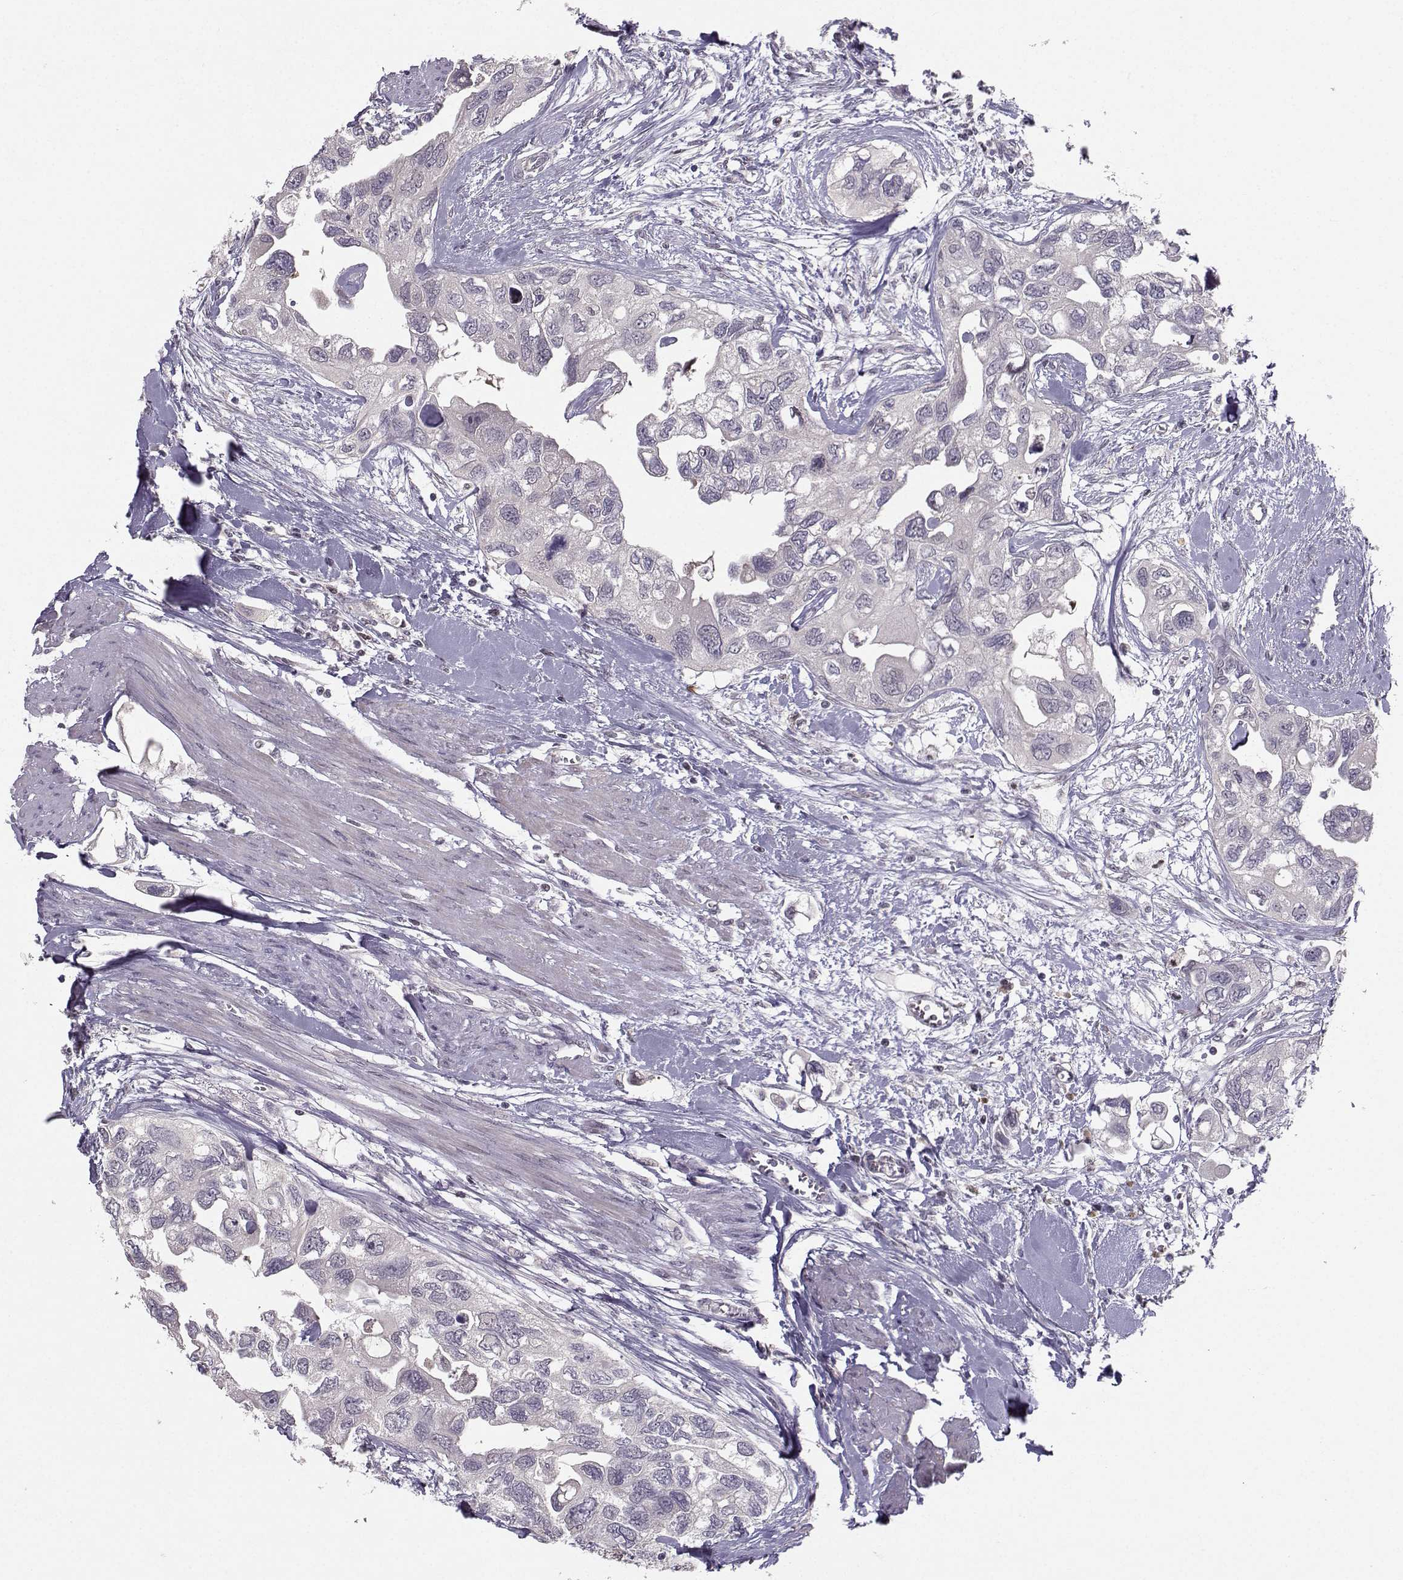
{"staining": {"intensity": "negative", "quantity": "none", "location": "none"}, "tissue": "urothelial cancer", "cell_type": "Tumor cells", "image_type": "cancer", "snomed": [{"axis": "morphology", "description": "Urothelial carcinoma, High grade"}, {"axis": "topography", "description": "Urinary bladder"}], "caption": "An IHC micrograph of urothelial carcinoma (high-grade) is shown. There is no staining in tumor cells of urothelial carcinoma (high-grade). The staining was performed using DAB (3,3'-diaminobenzidine) to visualize the protein expression in brown, while the nuclei were stained in blue with hematoxylin (Magnification: 20x).", "gene": "PKP2", "patient": {"sex": "male", "age": 59}}